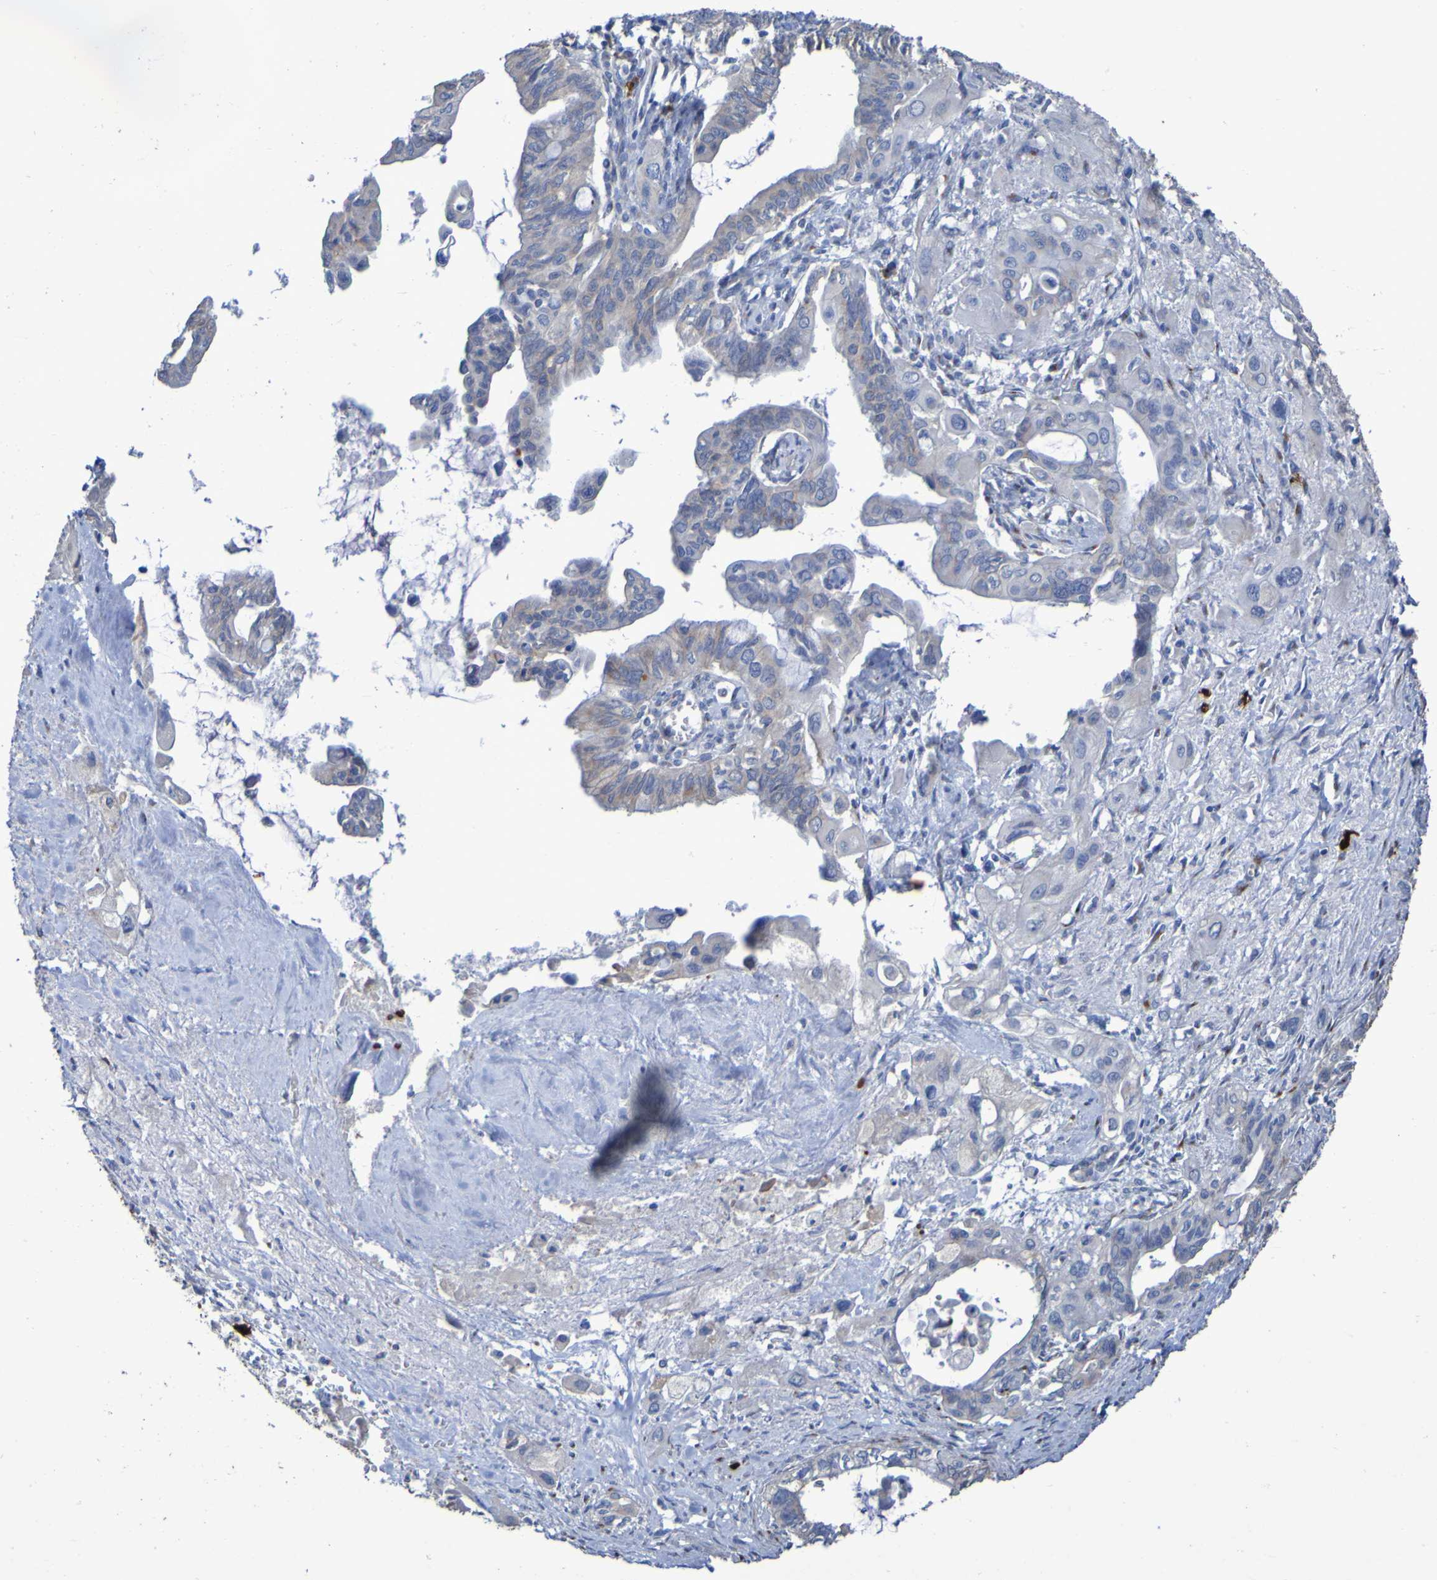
{"staining": {"intensity": "weak", "quantity": "25%-75%", "location": "cytoplasmic/membranous"}, "tissue": "pancreatic cancer", "cell_type": "Tumor cells", "image_type": "cancer", "snomed": [{"axis": "morphology", "description": "Adenocarcinoma, NOS"}, {"axis": "topography", "description": "Pancreas"}], "caption": "There is low levels of weak cytoplasmic/membranous staining in tumor cells of adenocarcinoma (pancreatic), as demonstrated by immunohistochemical staining (brown color).", "gene": "C11orf24", "patient": {"sex": "male", "age": 73}}